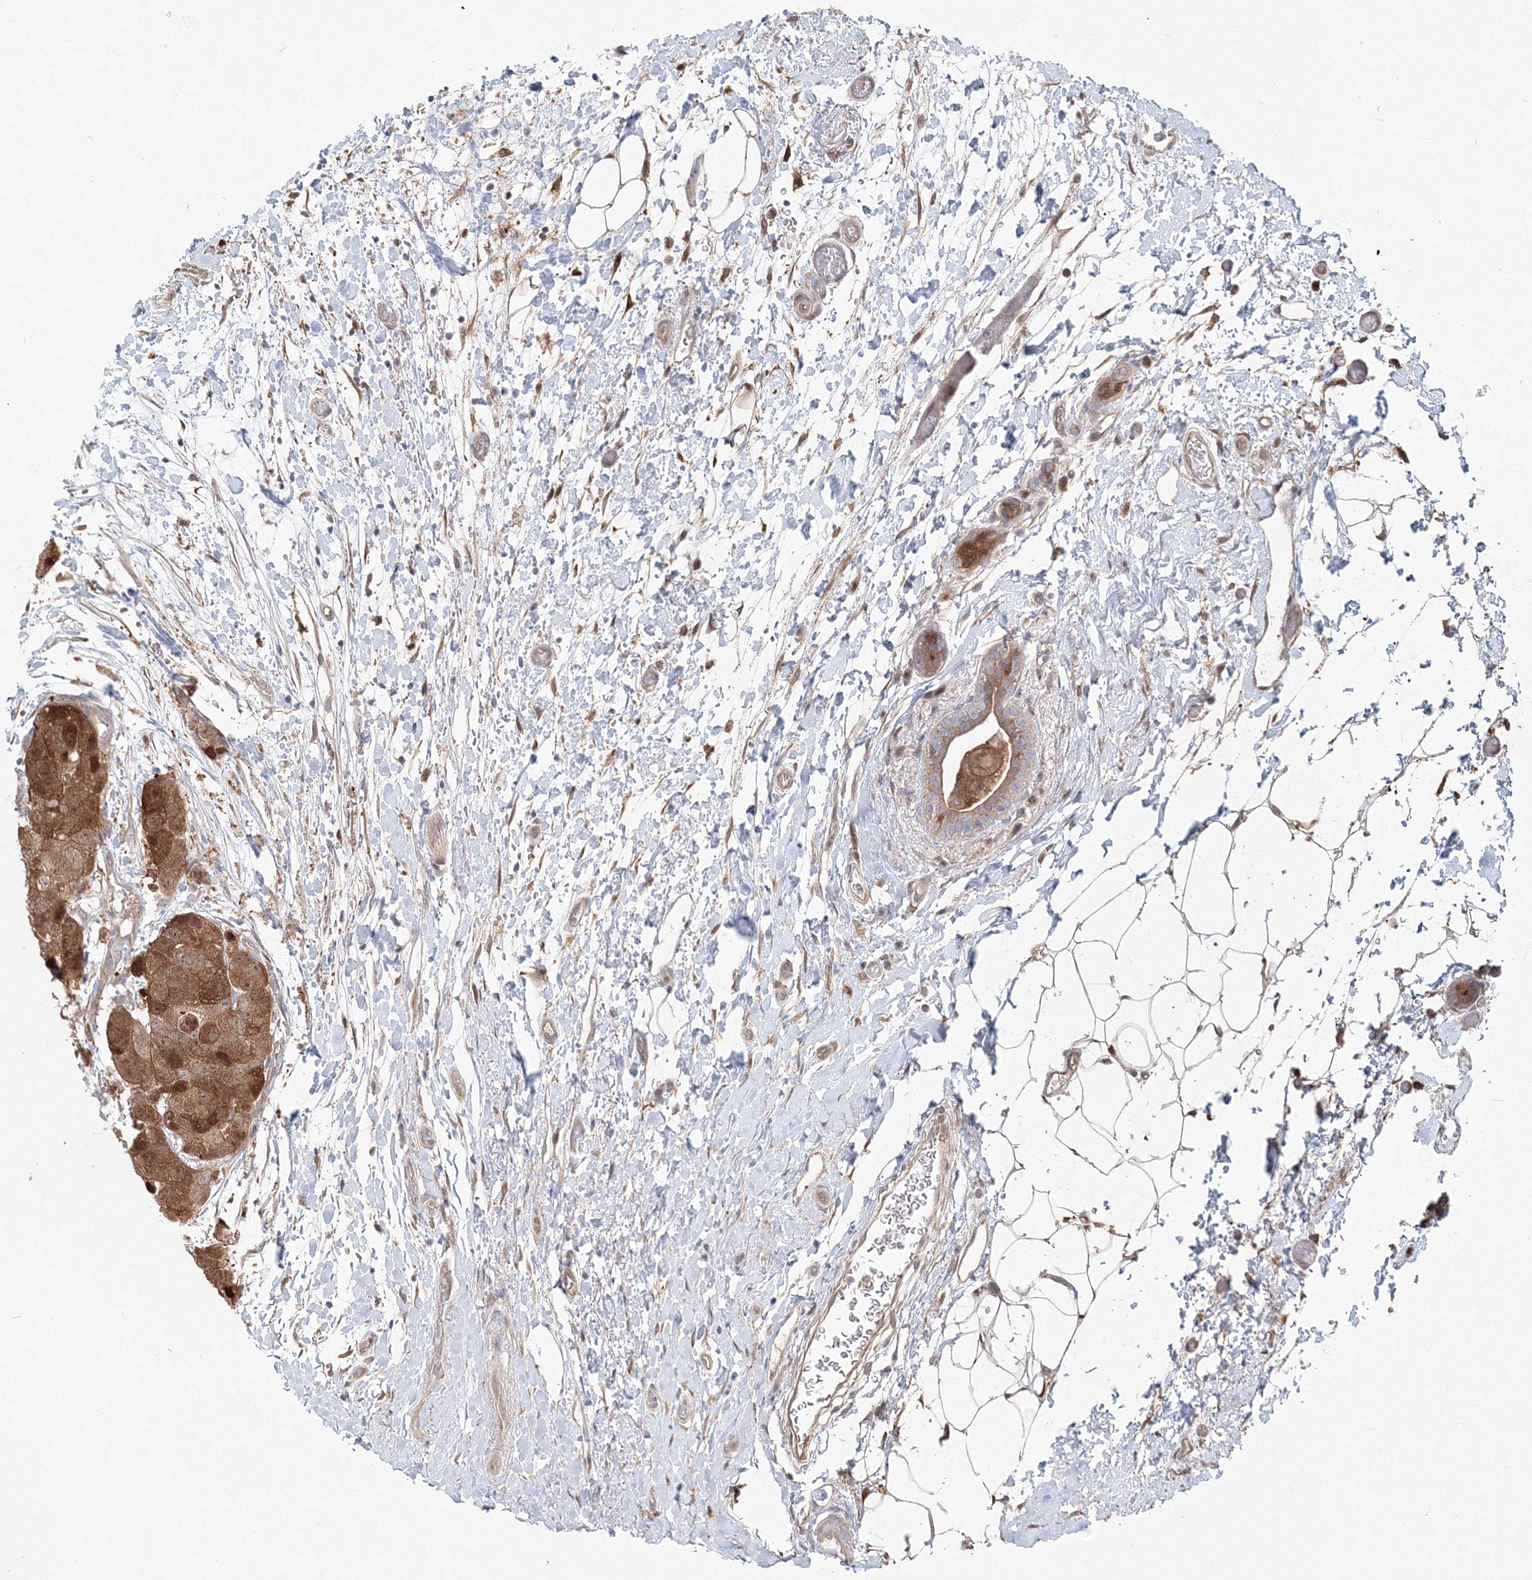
{"staining": {"intensity": "moderate", "quantity": ">75%", "location": "cytoplasmic/membranous"}, "tissue": "breast cancer", "cell_type": "Tumor cells", "image_type": "cancer", "snomed": [{"axis": "morphology", "description": "Duct carcinoma"}, {"axis": "topography", "description": "Breast"}], "caption": "An image showing moderate cytoplasmic/membranous expression in approximately >75% of tumor cells in breast infiltrating ductal carcinoma, as visualized by brown immunohistochemical staining.", "gene": "MKRN2", "patient": {"sex": "female", "age": 62}}